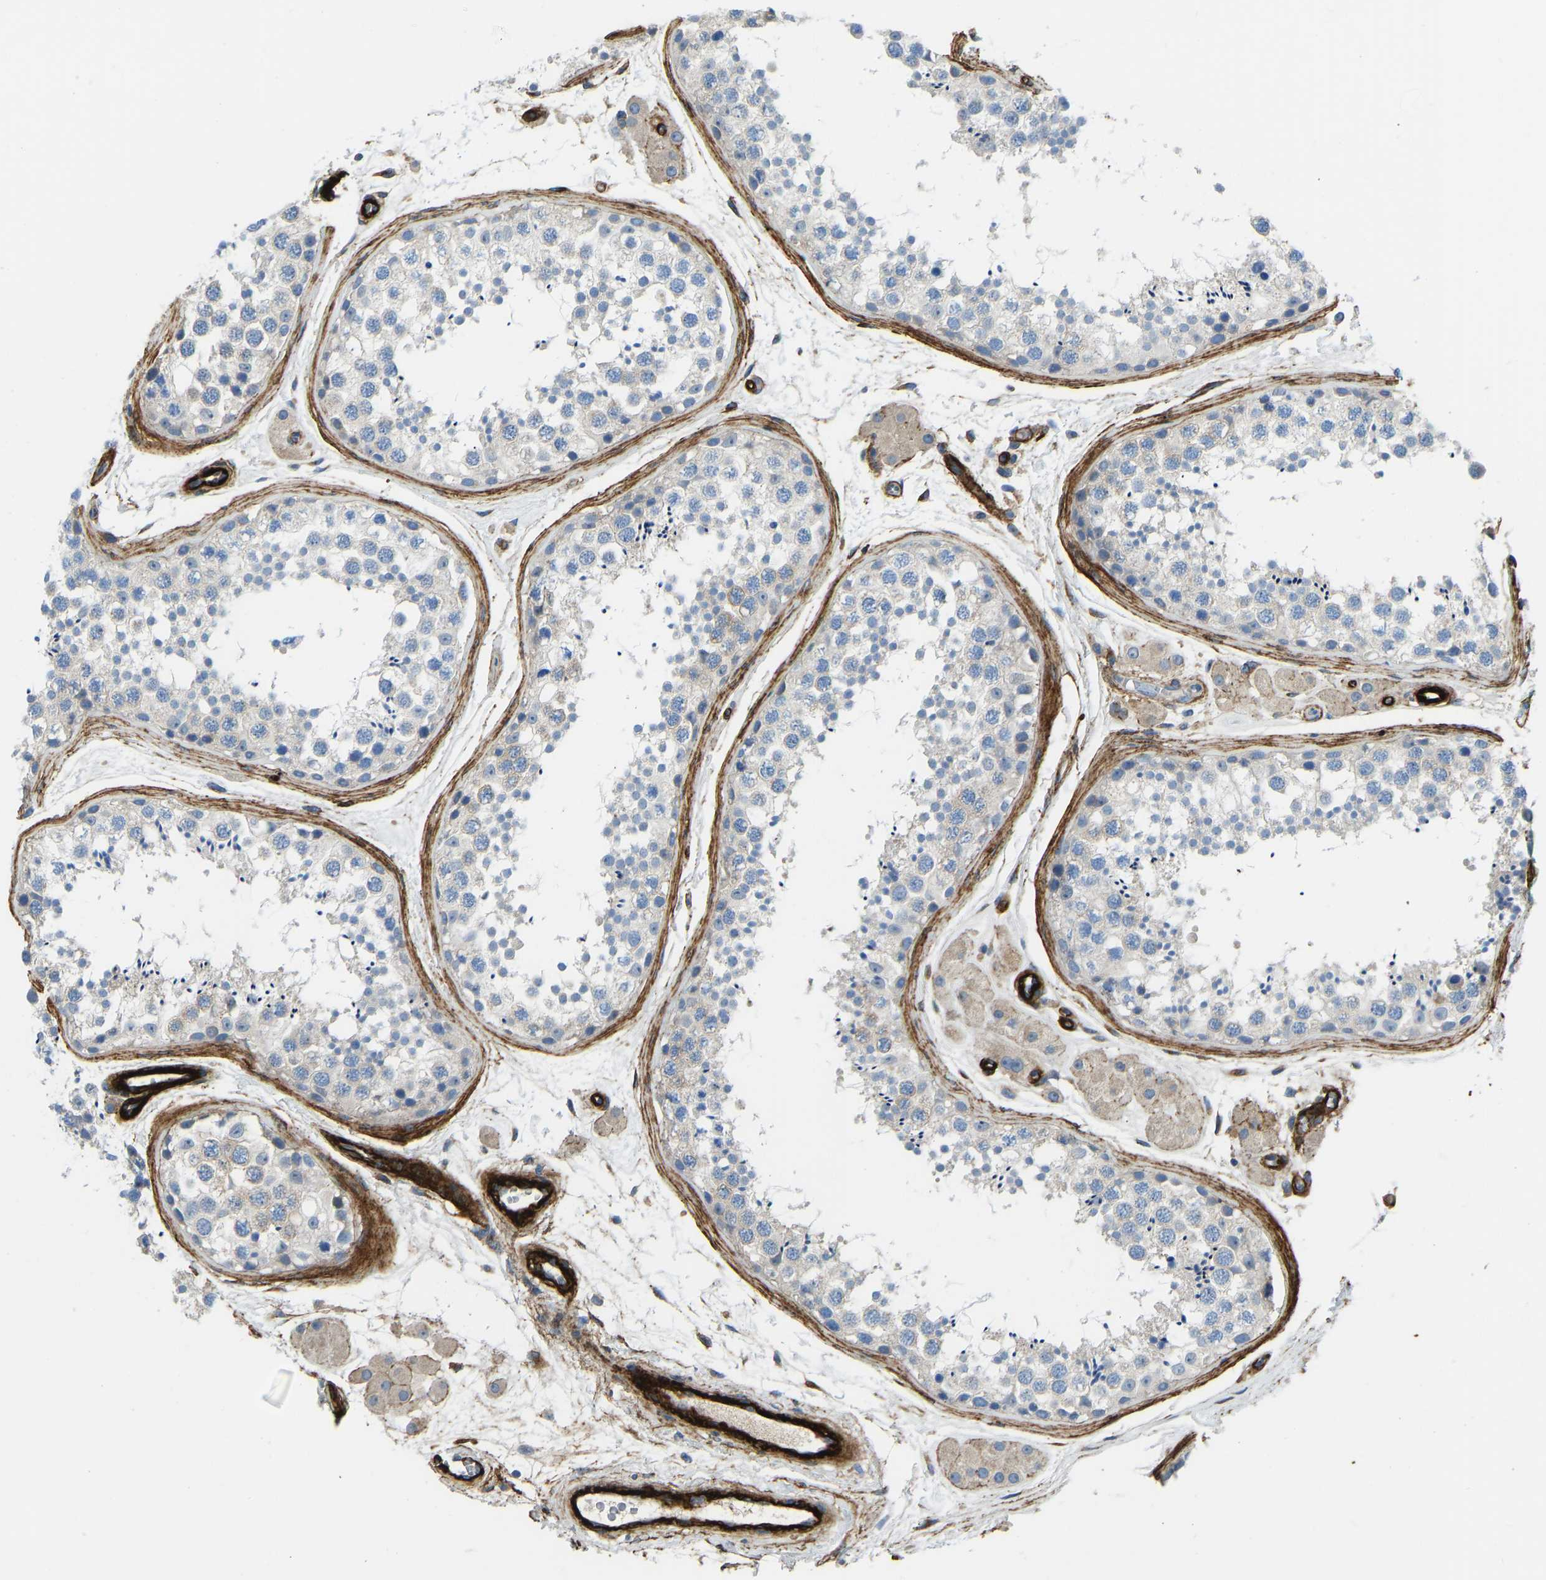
{"staining": {"intensity": "negative", "quantity": "none", "location": "none"}, "tissue": "testis", "cell_type": "Cells in seminiferous ducts", "image_type": "normal", "snomed": [{"axis": "morphology", "description": "Normal tissue, NOS"}, {"axis": "topography", "description": "Testis"}], "caption": "Immunohistochemical staining of unremarkable human testis displays no significant staining in cells in seminiferous ducts. (DAB (3,3'-diaminobenzidine) IHC with hematoxylin counter stain).", "gene": "COL15A1", "patient": {"sex": "male", "age": 56}}